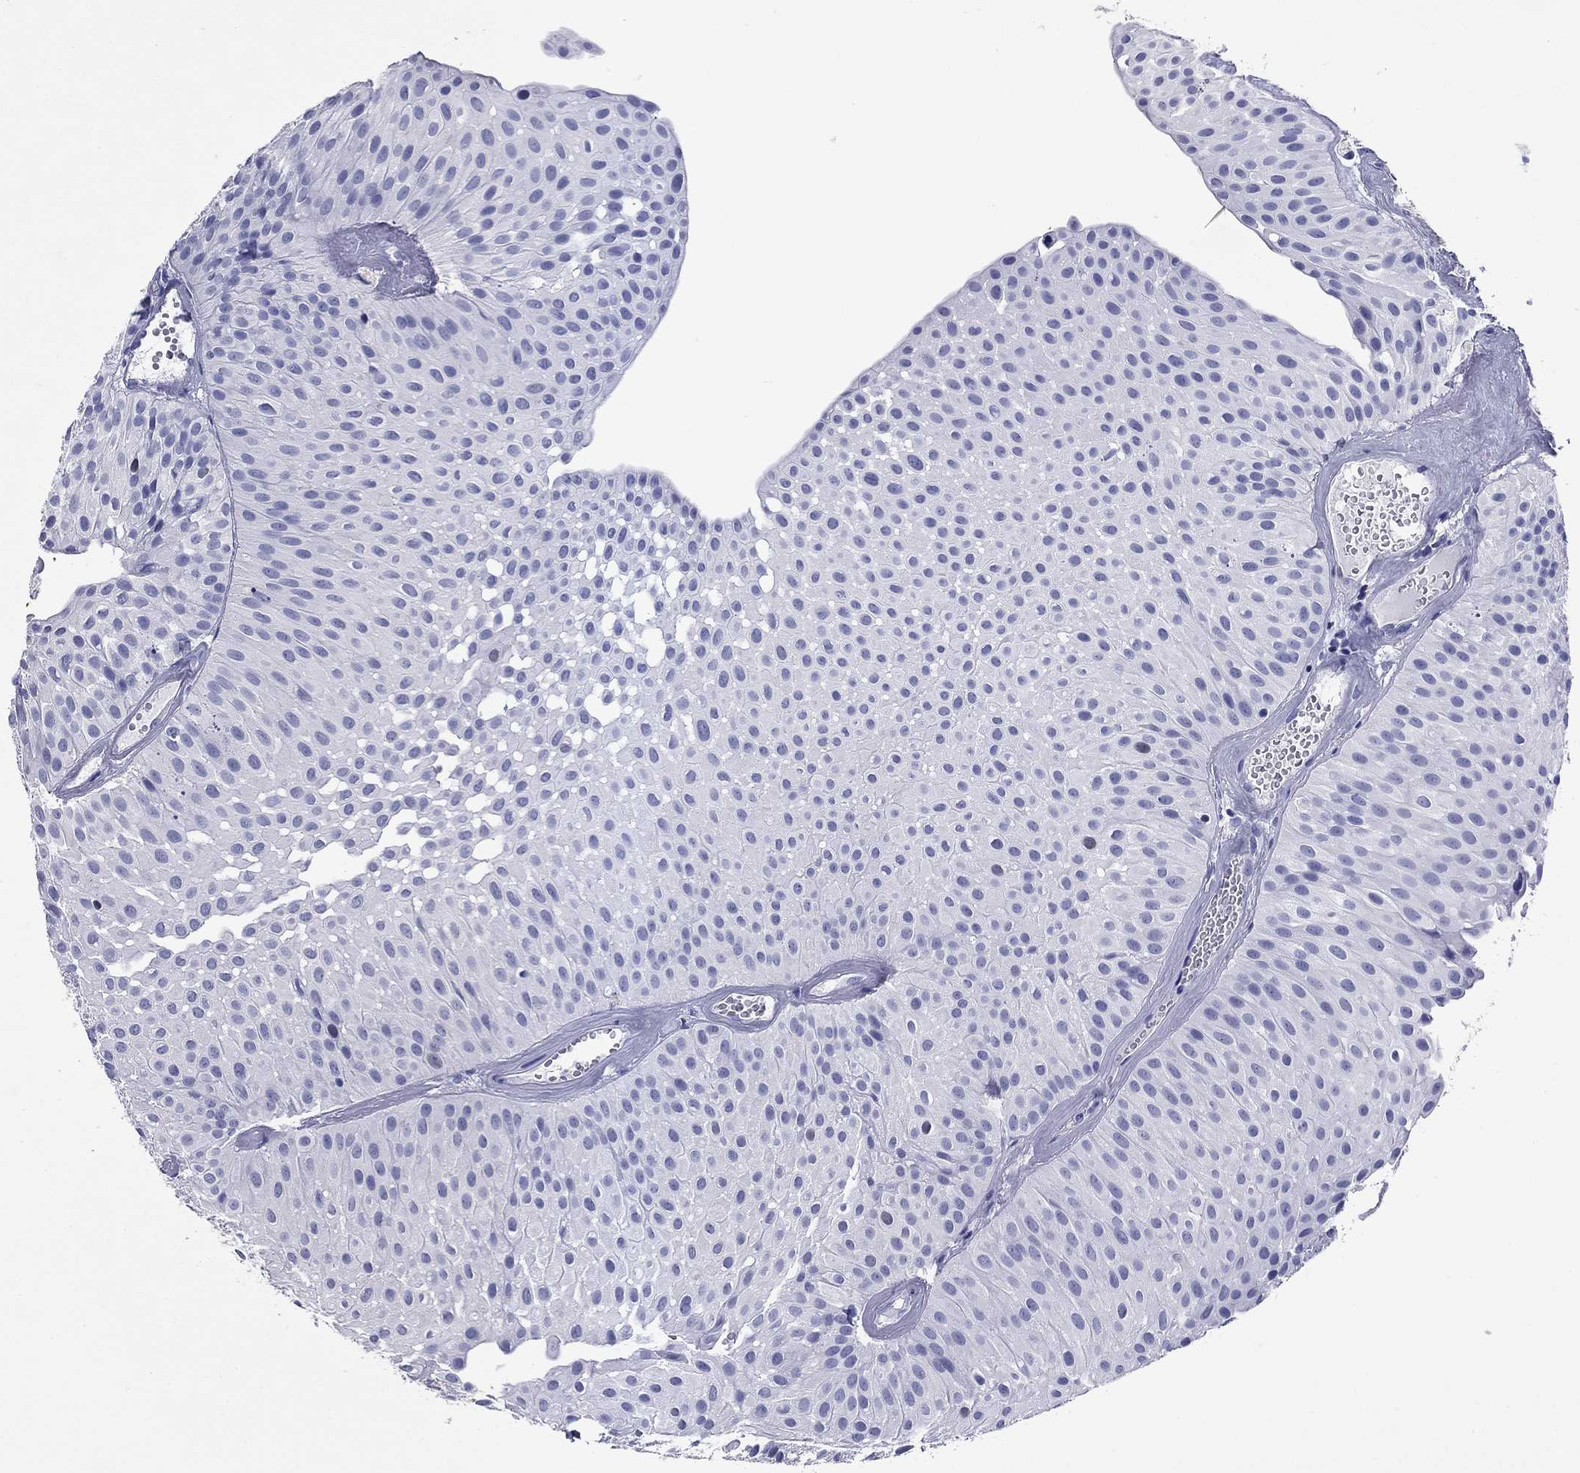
{"staining": {"intensity": "negative", "quantity": "none", "location": "none"}, "tissue": "urothelial cancer", "cell_type": "Tumor cells", "image_type": "cancer", "snomed": [{"axis": "morphology", "description": "Urothelial carcinoma, Low grade"}, {"axis": "topography", "description": "Urinary bladder"}], "caption": "A high-resolution photomicrograph shows immunohistochemistry staining of low-grade urothelial carcinoma, which reveals no significant staining in tumor cells. (IHC, brightfield microscopy, high magnification).", "gene": "GZMK", "patient": {"sex": "male", "age": 64}}